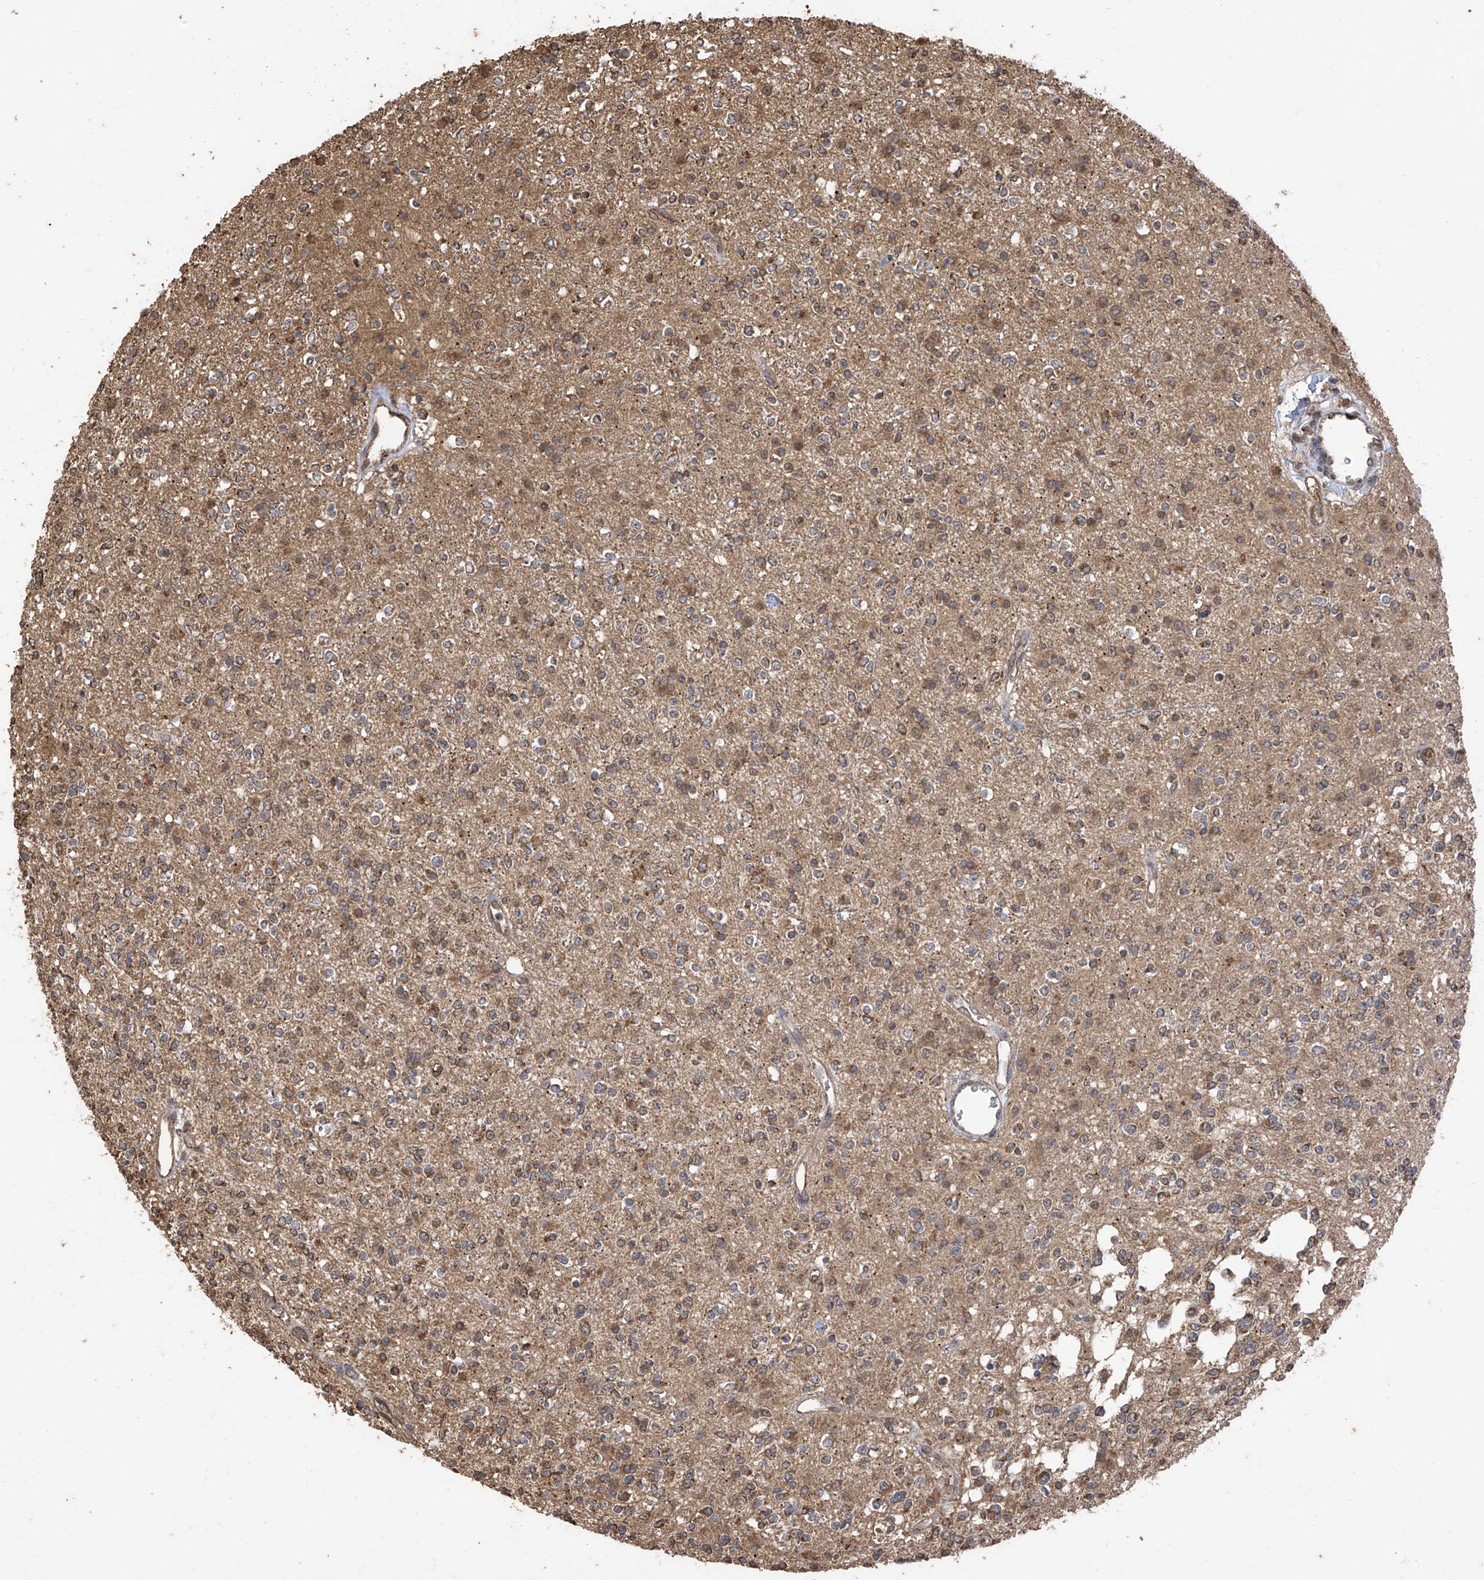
{"staining": {"intensity": "moderate", "quantity": "25%-75%", "location": "cytoplasmic/membranous"}, "tissue": "glioma", "cell_type": "Tumor cells", "image_type": "cancer", "snomed": [{"axis": "morphology", "description": "Glioma, malignant, High grade"}, {"axis": "topography", "description": "Brain"}], "caption": "This is an image of immunohistochemistry staining of glioma, which shows moderate positivity in the cytoplasmic/membranous of tumor cells.", "gene": "PNPT1", "patient": {"sex": "male", "age": 34}}